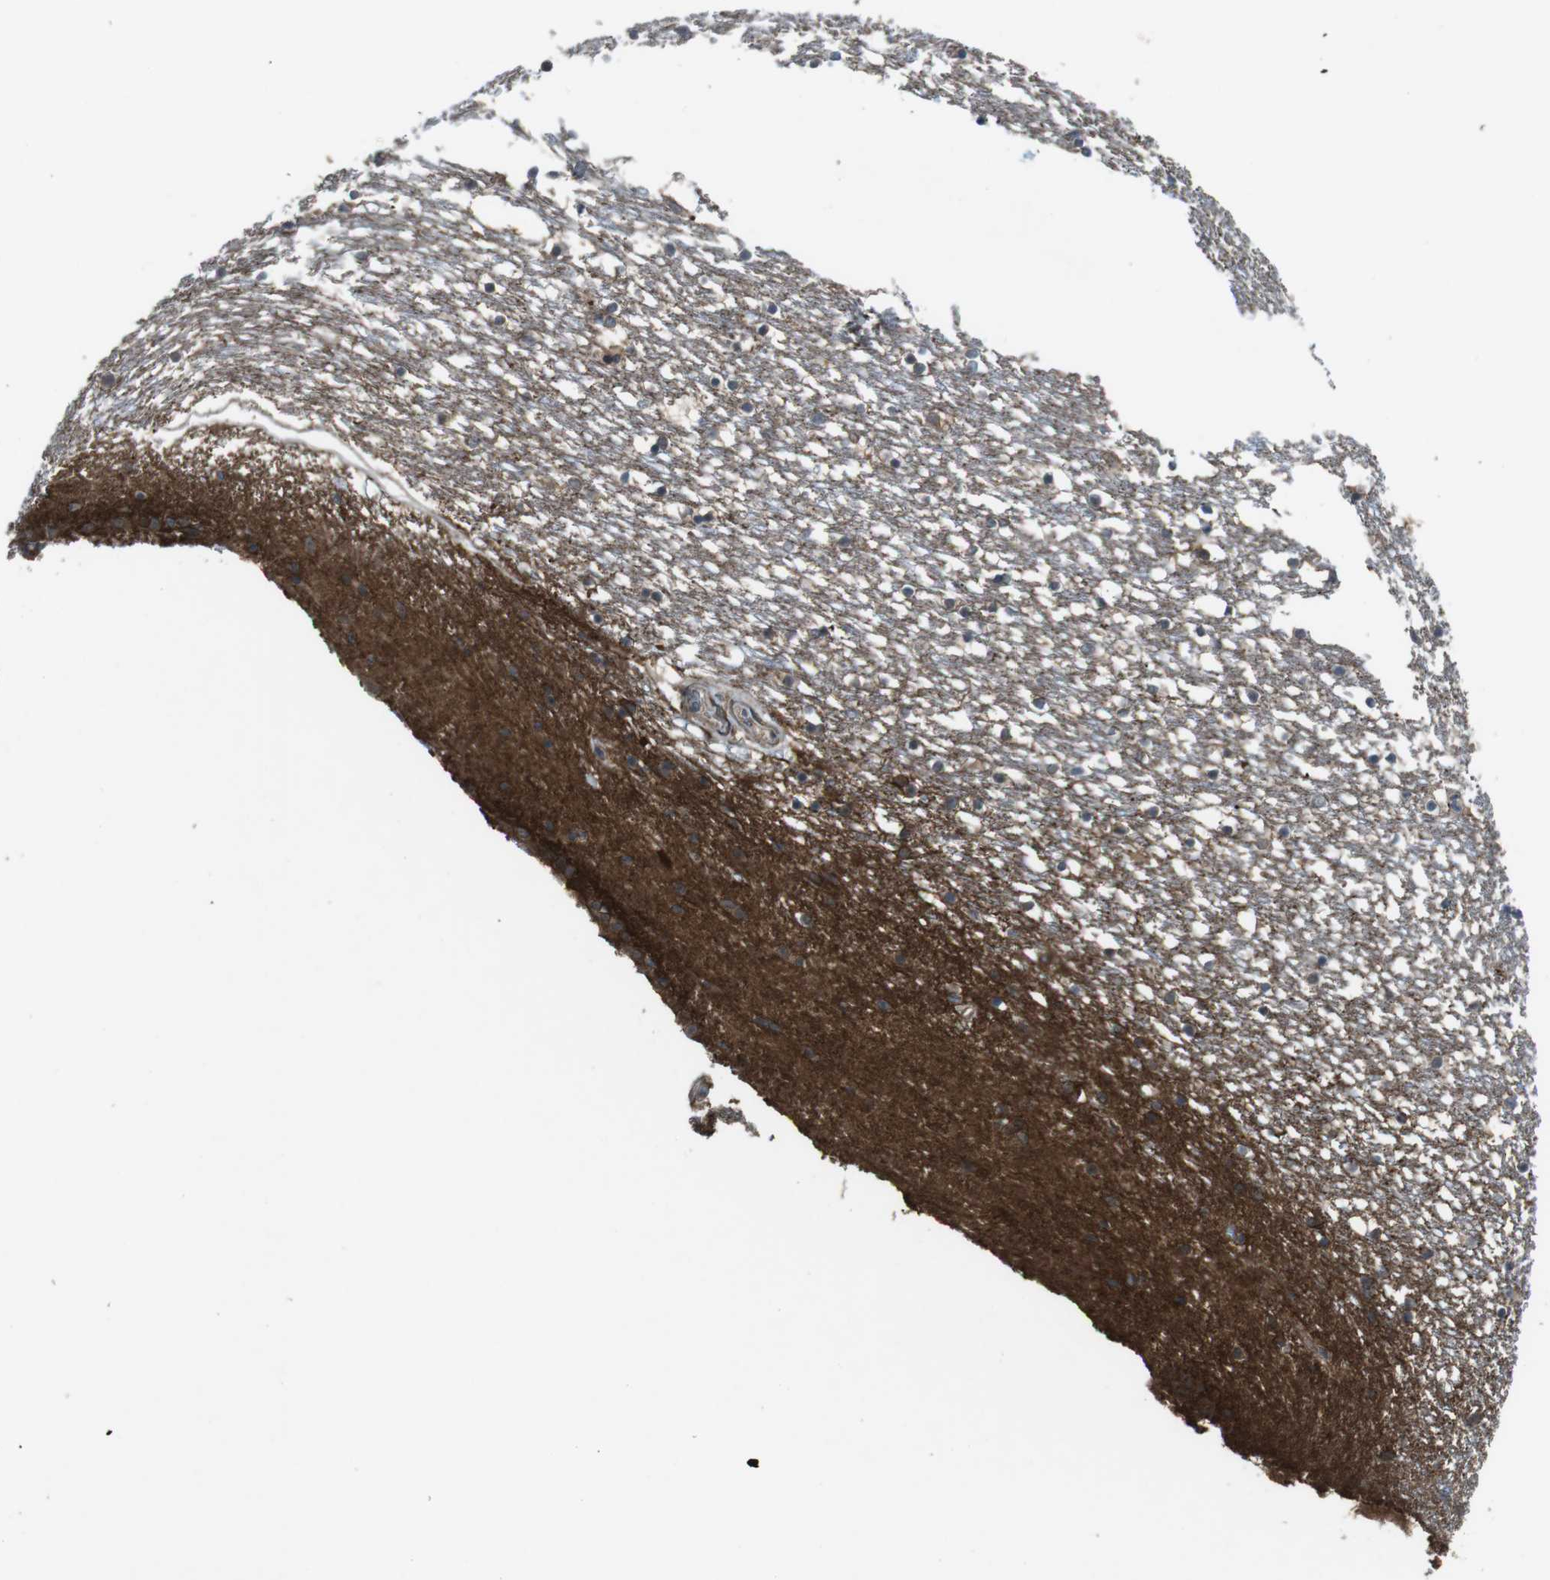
{"staining": {"intensity": "moderate", "quantity": "<25%", "location": "cytoplasmic/membranous"}, "tissue": "caudate", "cell_type": "Glial cells", "image_type": "normal", "snomed": [{"axis": "morphology", "description": "Normal tissue, NOS"}, {"axis": "topography", "description": "Lateral ventricle wall"}], "caption": "IHC (DAB (3,3'-diaminobenzidine)) staining of normal caudate shows moderate cytoplasmic/membranous protein expression in approximately <25% of glial cells. (IHC, brightfield microscopy, high magnification).", "gene": "ANK2", "patient": {"sex": "male", "age": 45}}